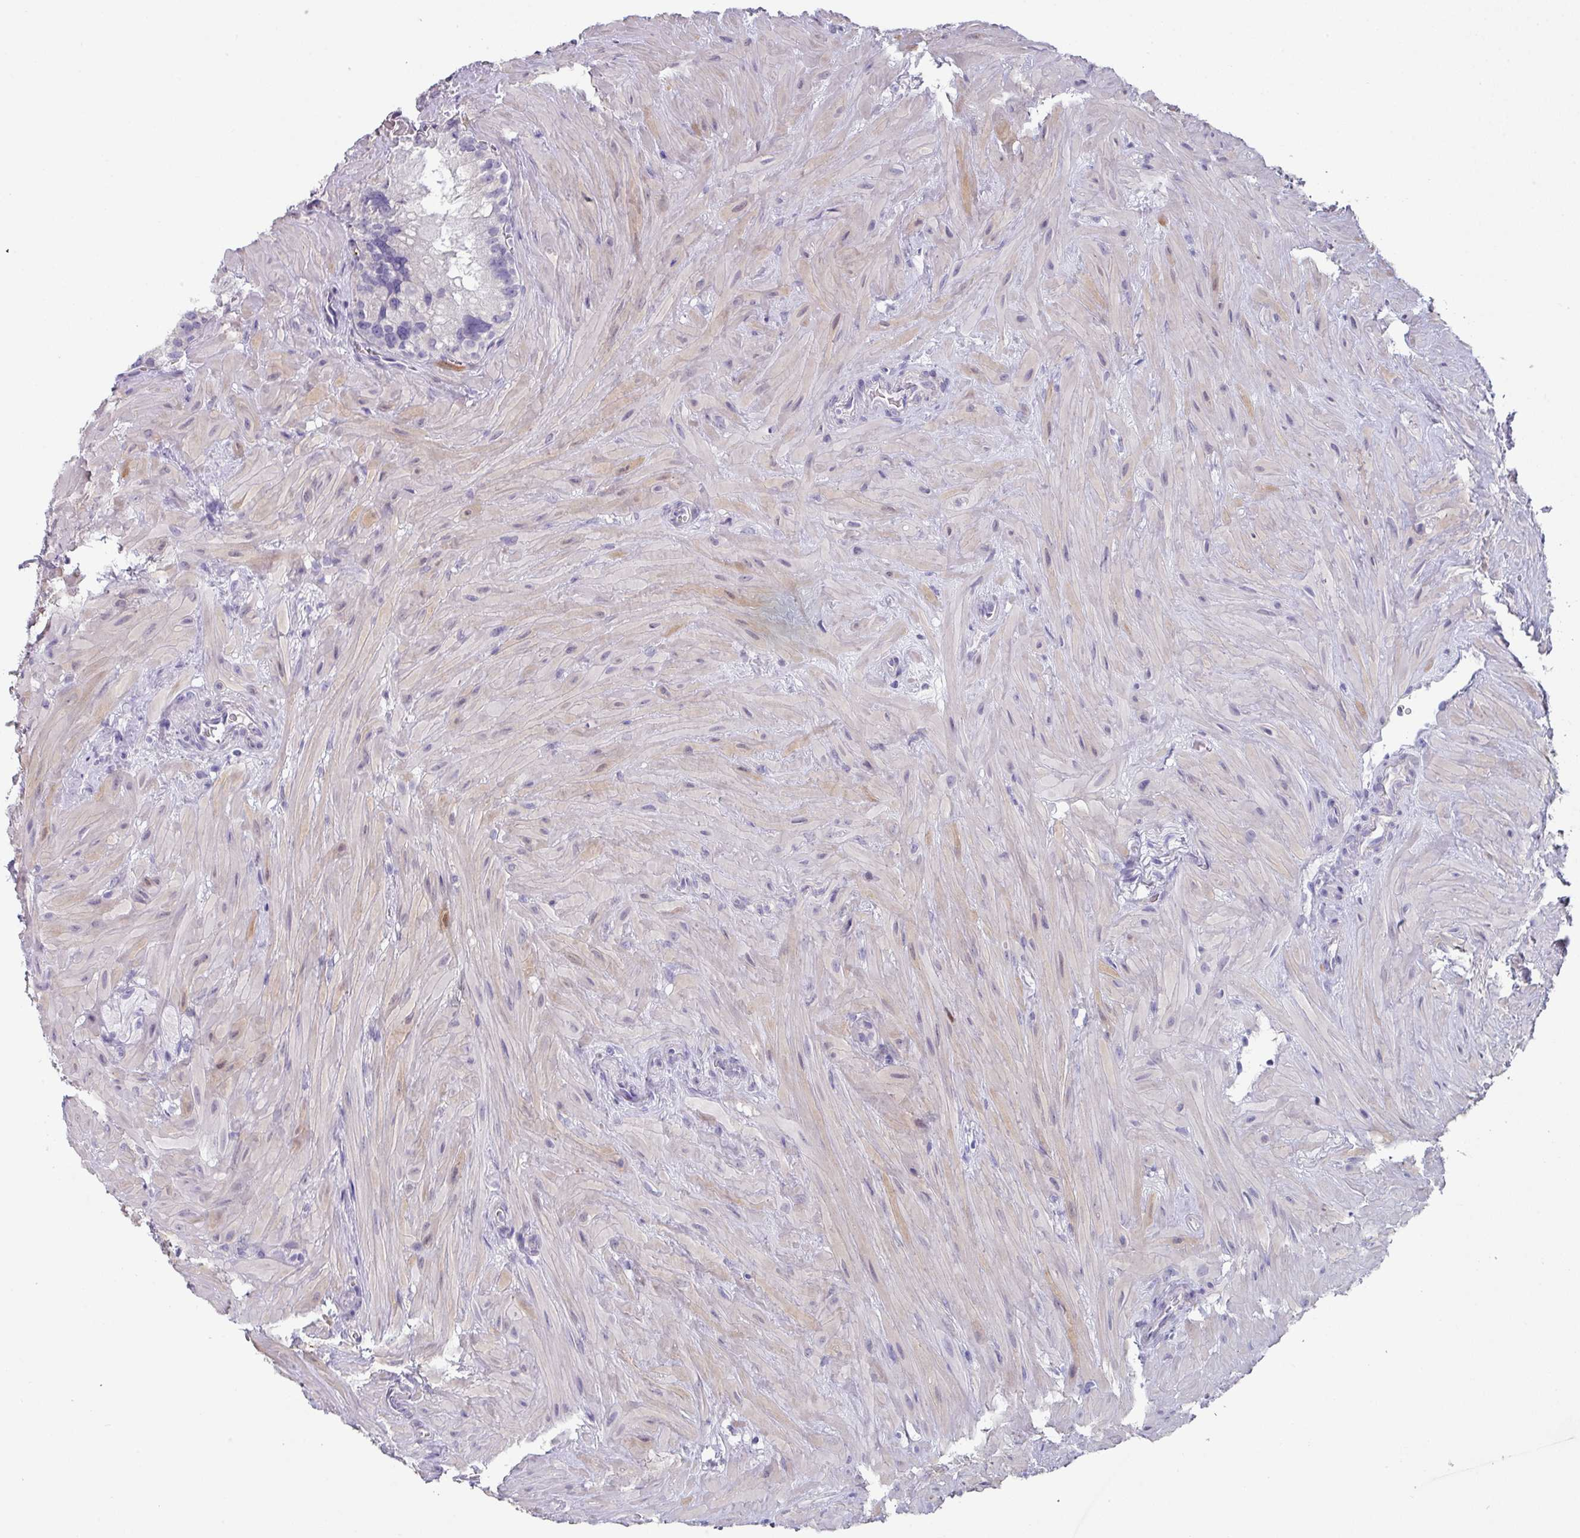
{"staining": {"intensity": "negative", "quantity": "none", "location": "none"}, "tissue": "seminal vesicle", "cell_type": "Glandular cells", "image_type": "normal", "snomed": [{"axis": "morphology", "description": "Normal tissue, NOS"}, {"axis": "topography", "description": "Seminal veicle"}], "caption": "Immunohistochemistry image of benign seminal vesicle: human seminal vesicle stained with DAB demonstrates no significant protein positivity in glandular cells.", "gene": "DEFB115", "patient": {"sex": "male", "age": 68}}